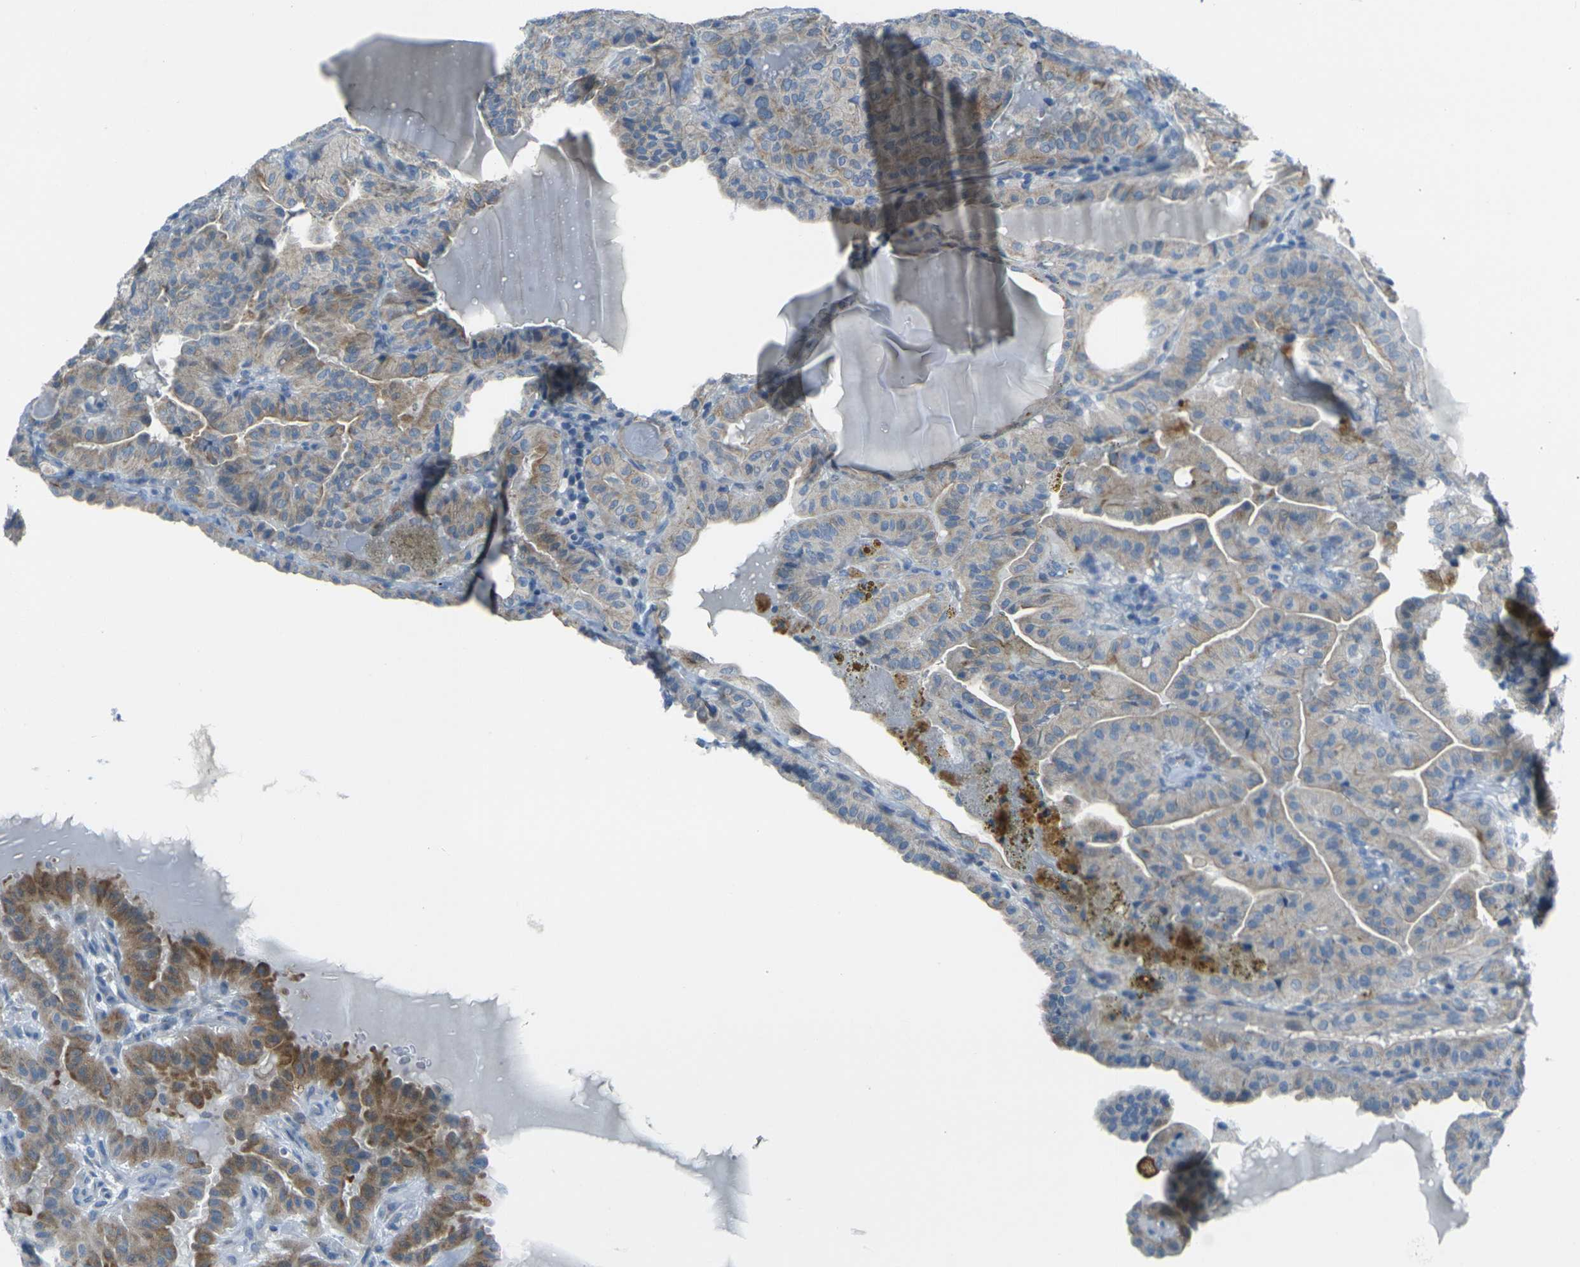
{"staining": {"intensity": "moderate", "quantity": "25%-75%", "location": "cytoplasmic/membranous"}, "tissue": "thyroid cancer", "cell_type": "Tumor cells", "image_type": "cancer", "snomed": [{"axis": "morphology", "description": "Papillary adenocarcinoma, NOS"}, {"axis": "topography", "description": "Thyroid gland"}], "caption": "Thyroid cancer stained with a brown dye displays moderate cytoplasmic/membranous positive positivity in about 25%-75% of tumor cells.", "gene": "ANKRD46", "patient": {"sex": "male", "age": 77}}